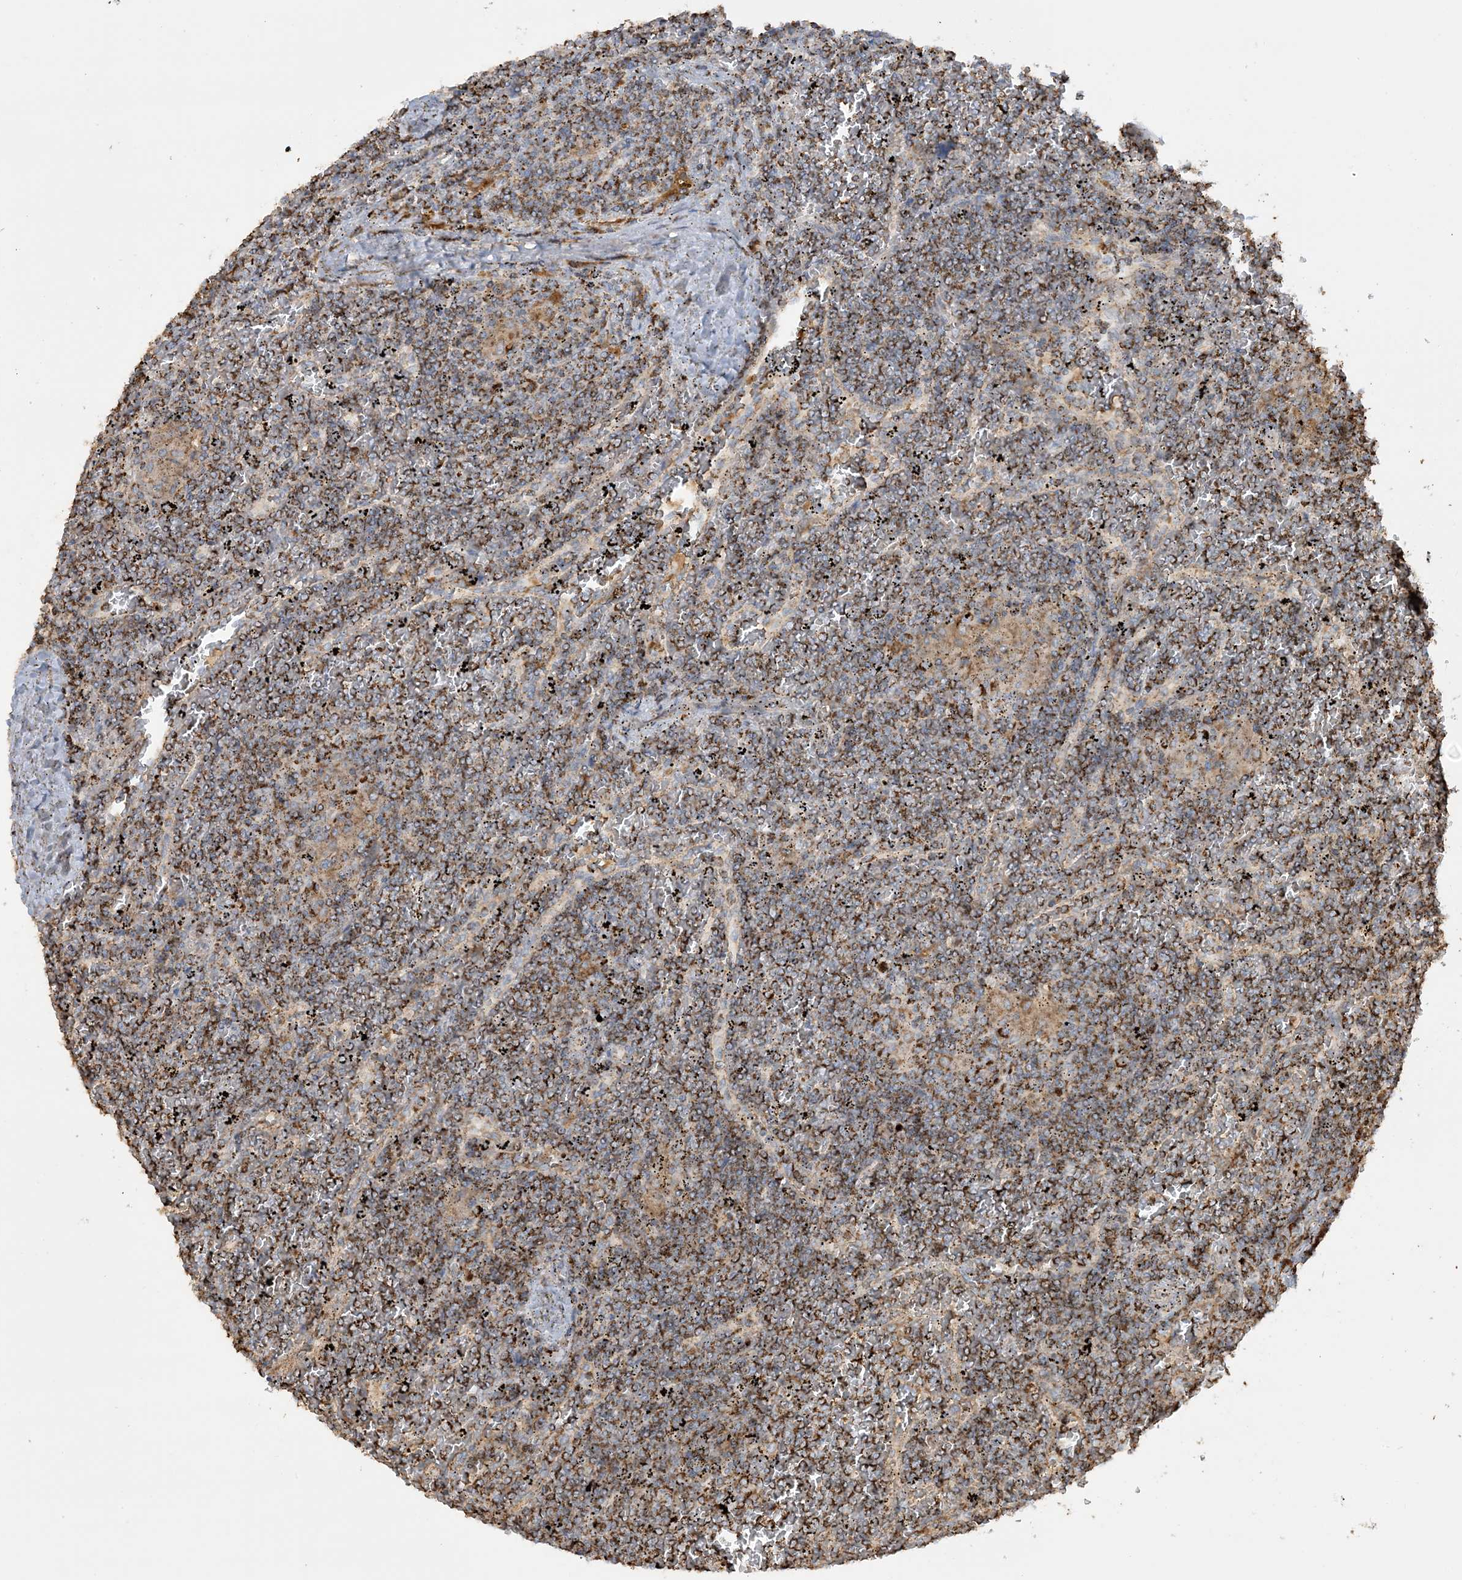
{"staining": {"intensity": "moderate", "quantity": ">75%", "location": "cytoplasmic/membranous"}, "tissue": "lymphoma", "cell_type": "Tumor cells", "image_type": "cancer", "snomed": [{"axis": "morphology", "description": "Malignant lymphoma, non-Hodgkin's type, Low grade"}, {"axis": "topography", "description": "Spleen"}], "caption": "IHC (DAB) staining of human low-grade malignant lymphoma, non-Hodgkin's type demonstrates moderate cytoplasmic/membranous protein expression in about >75% of tumor cells. The staining was performed using DAB, with brown indicating positive protein expression. Nuclei are stained blue with hematoxylin.", "gene": "AGA", "patient": {"sex": "female", "age": 19}}